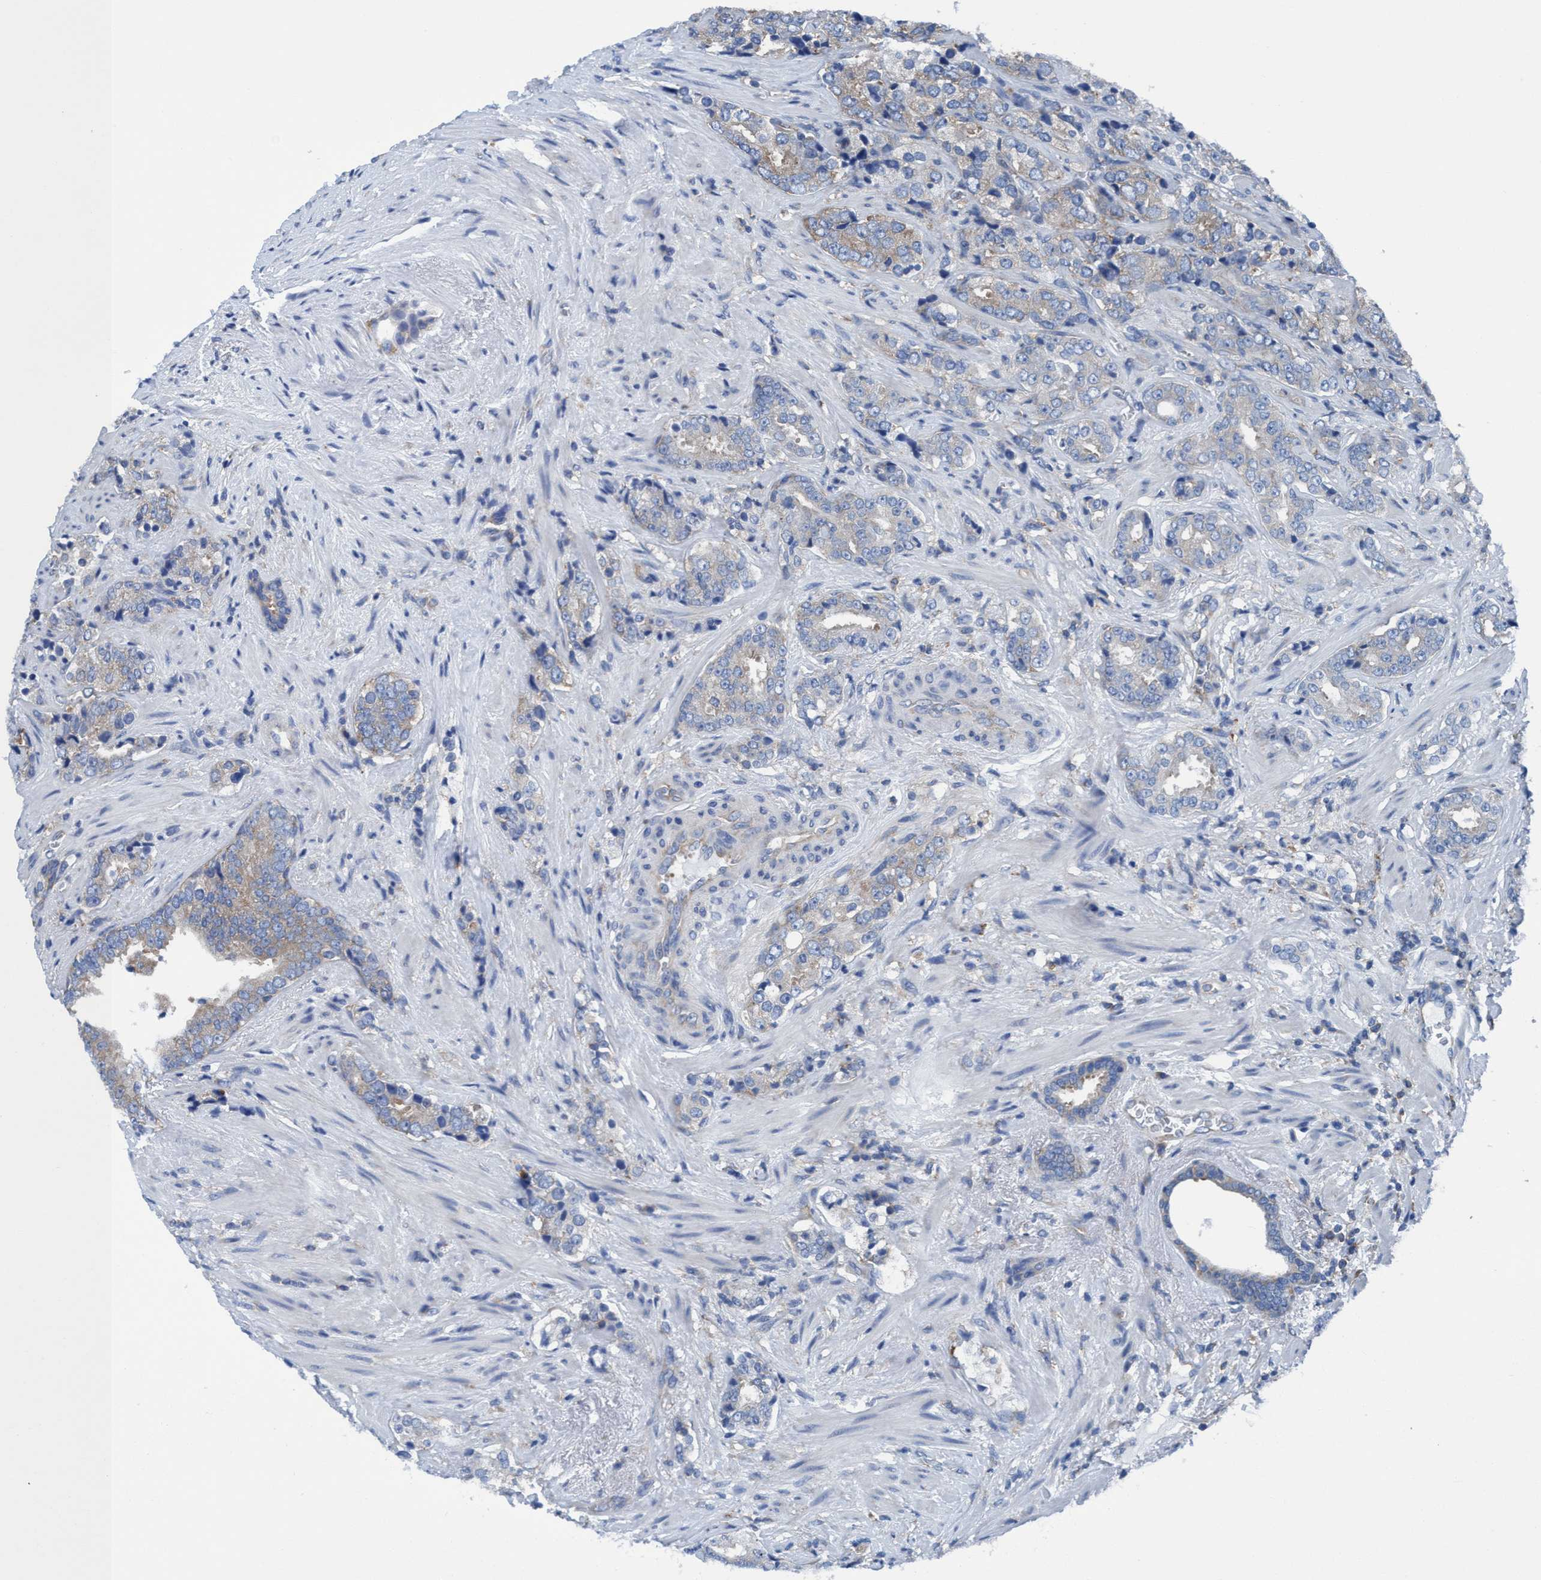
{"staining": {"intensity": "weak", "quantity": "<25%", "location": "cytoplasmic/membranous"}, "tissue": "prostate cancer", "cell_type": "Tumor cells", "image_type": "cancer", "snomed": [{"axis": "morphology", "description": "Adenocarcinoma, High grade"}, {"axis": "topography", "description": "Prostate"}], "caption": "Immunohistochemistry (IHC) image of neoplastic tissue: prostate cancer stained with DAB shows no significant protein staining in tumor cells.", "gene": "NMT1", "patient": {"sex": "male", "age": 71}}